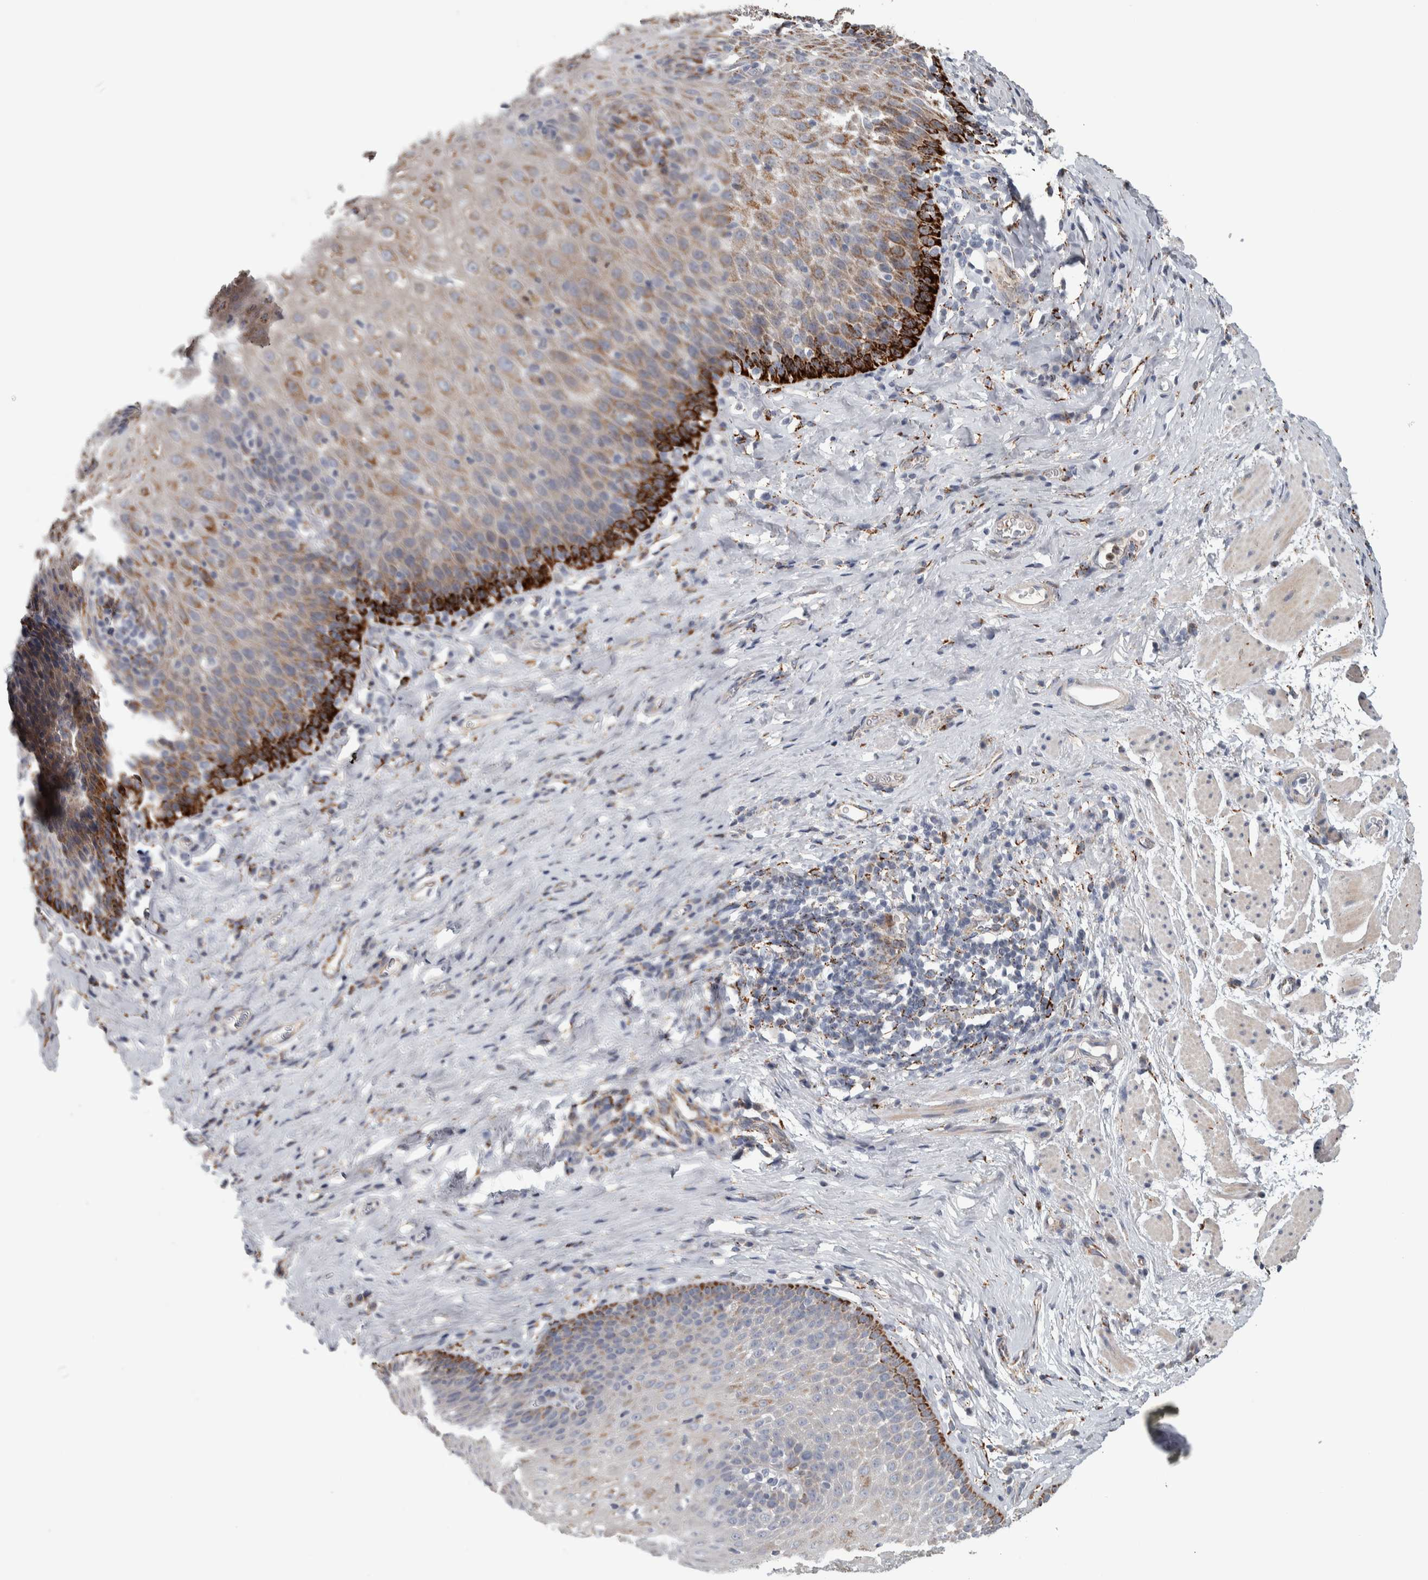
{"staining": {"intensity": "strong", "quantity": "<25%", "location": "cytoplasmic/membranous"}, "tissue": "esophagus", "cell_type": "Squamous epithelial cells", "image_type": "normal", "snomed": [{"axis": "morphology", "description": "Normal tissue, NOS"}, {"axis": "topography", "description": "Esophagus"}], "caption": "IHC of normal human esophagus displays medium levels of strong cytoplasmic/membranous staining in about <25% of squamous epithelial cells. Using DAB (3,3'-diaminobenzidine) (brown) and hematoxylin (blue) stains, captured at high magnification using brightfield microscopy.", "gene": "FAM78A", "patient": {"sex": "female", "age": 61}}